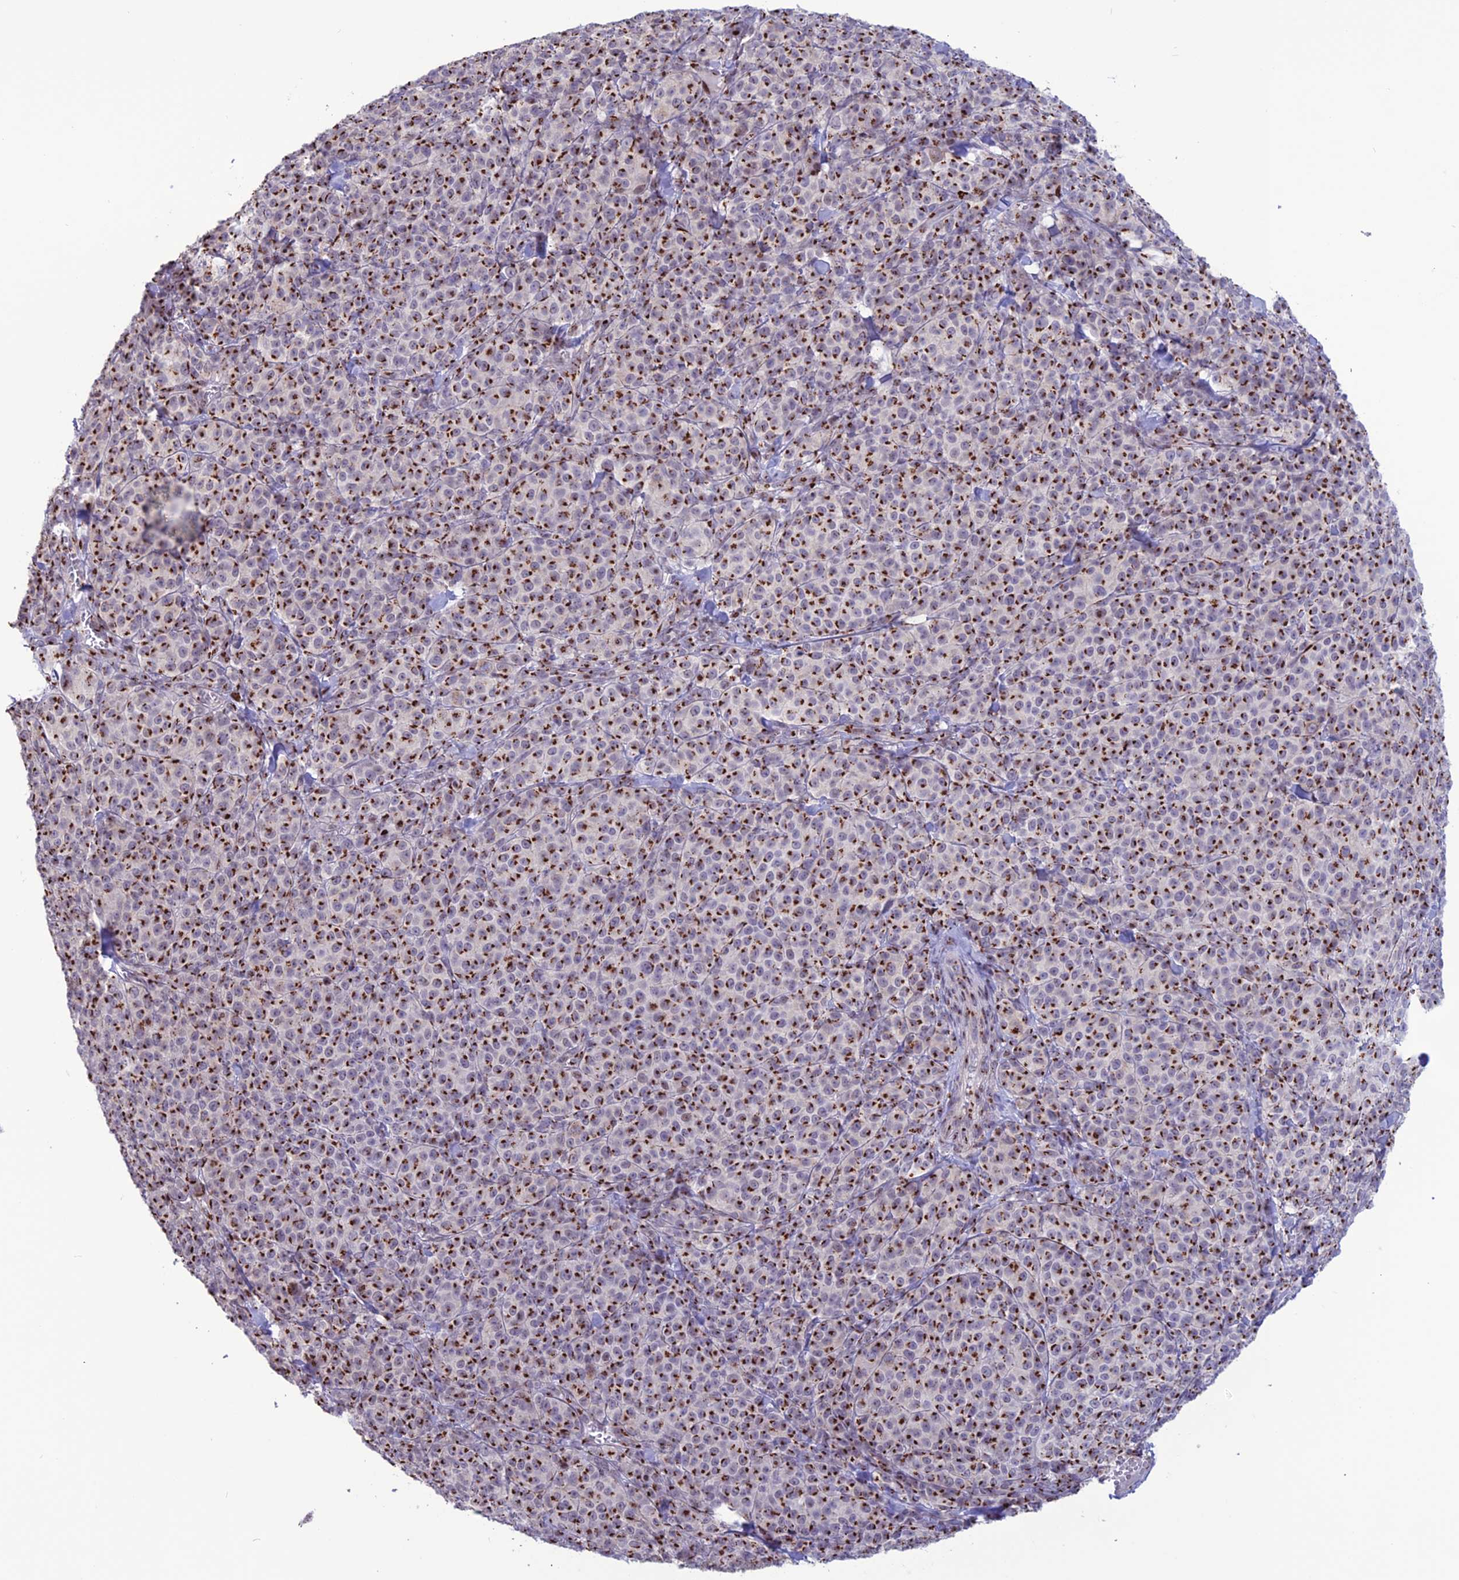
{"staining": {"intensity": "strong", "quantity": ">75%", "location": "cytoplasmic/membranous"}, "tissue": "melanoma", "cell_type": "Tumor cells", "image_type": "cancer", "snomed": [{"axis": "morphology", "description": "Normal tissue, NOS"}, {"axis": "morphology", "description": "Malignant melanoma, NOS"}, {"axis": "topography", "description": "Skin"}], "caption": "Approximately >75% of tumor cells in human malignant melanoma demonstrate strong cytoplasmic/membranous protein positivity as visualized by brown immunohistochemical staining.", "gene": "PLEKHA4", "patient": {"sex": "female", "age": 34}}